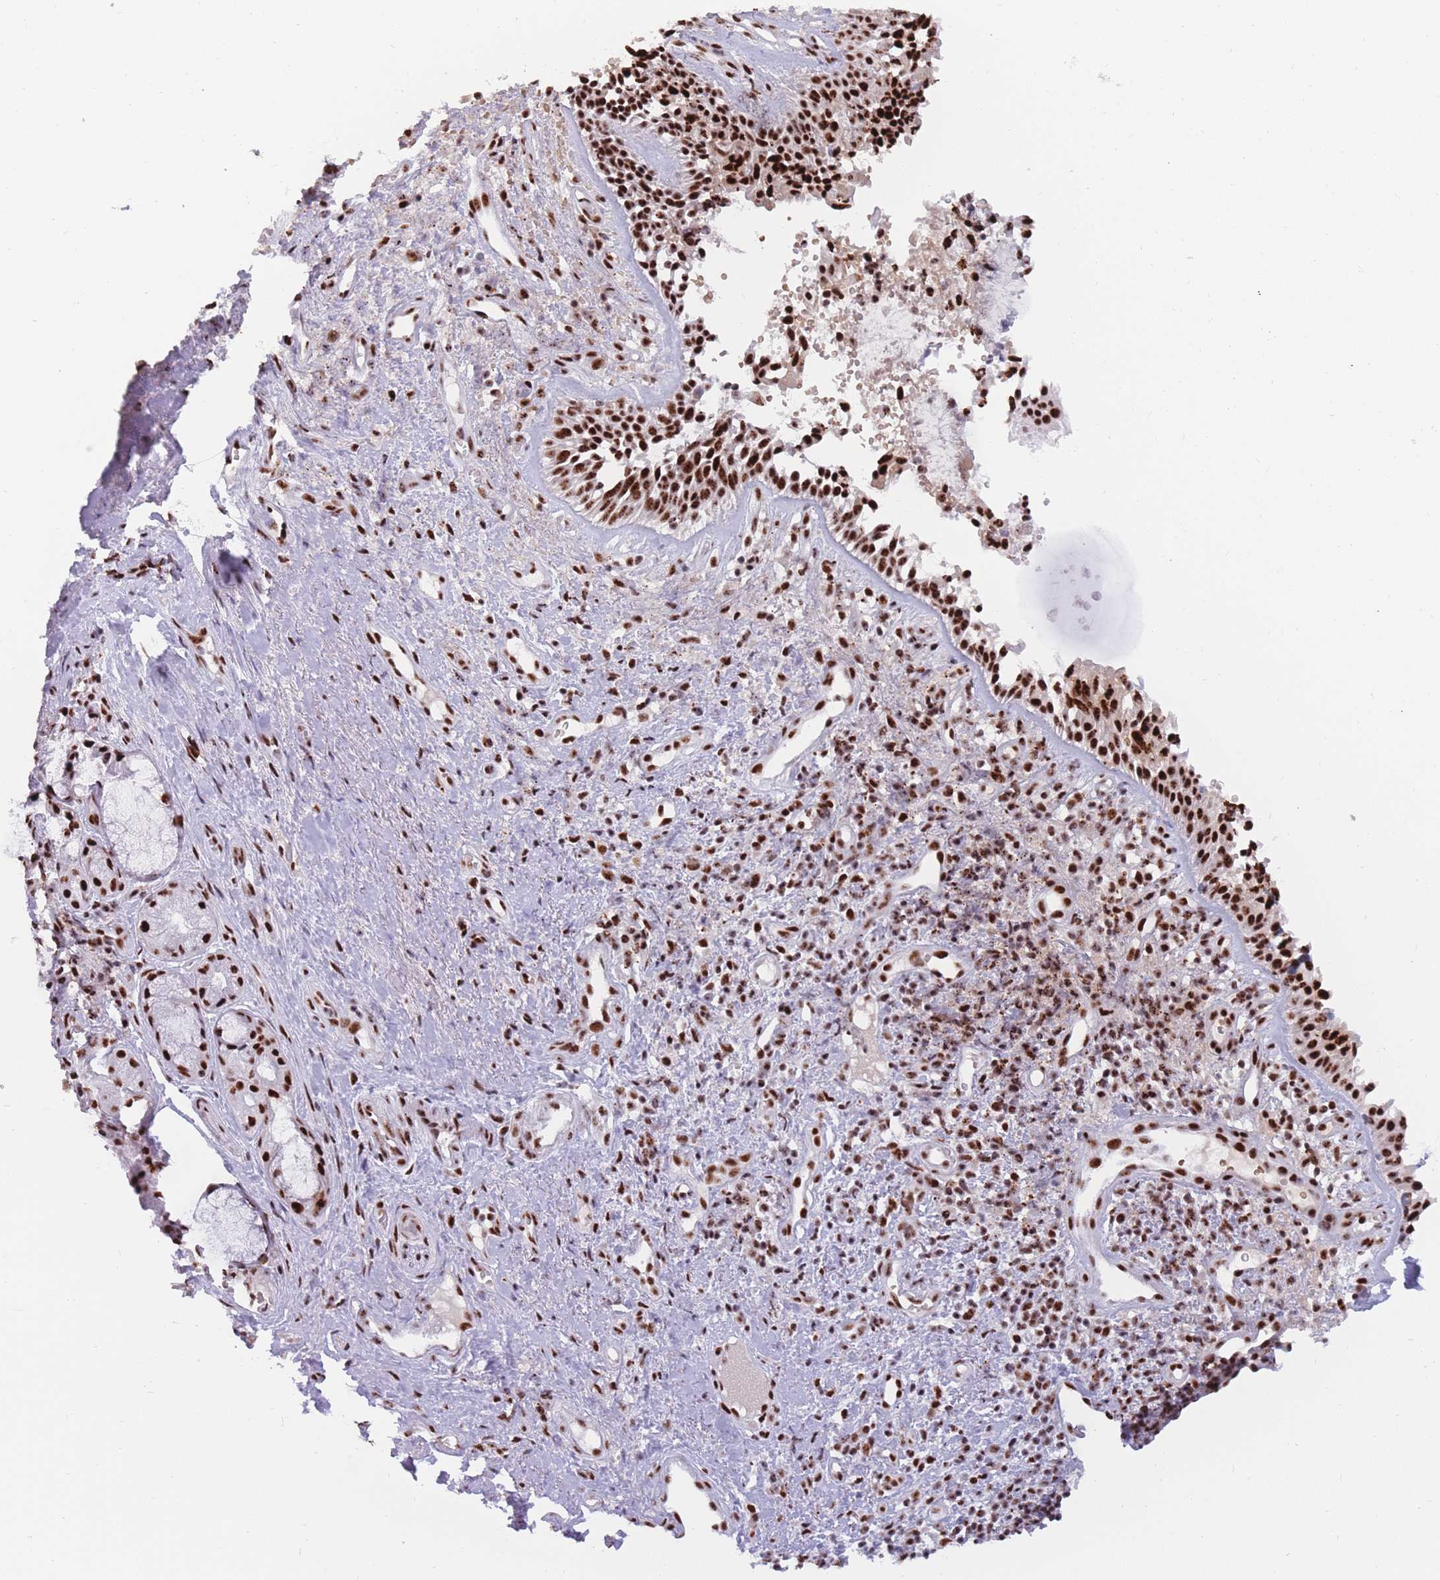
{"staining": {"intensity": "strong", "quantity": ">75%", "location": "nuclear"}, "tissue": "nasopharynx", "cell_type": "Respiratory epithelial cells", "image_type": "normal", "snomed": [{"axis": "morphology", "description": "Normal tissue, NOS"}, {"axis": "topography", "description": "Cartilage tissue"}, {"axis": "topography", "description": "Nasopharynx"}, {"axis": "topography", "description": "Thyroid gland"}], "caption": "Immunohistochemical staining of normal nasopharynx exhibits >75% levels of strong nuclear protein expression in about >75% of respiratory epithelial cells.", "gene": "TMEM35B", "patient": {"sex": "male", "age": 63}}